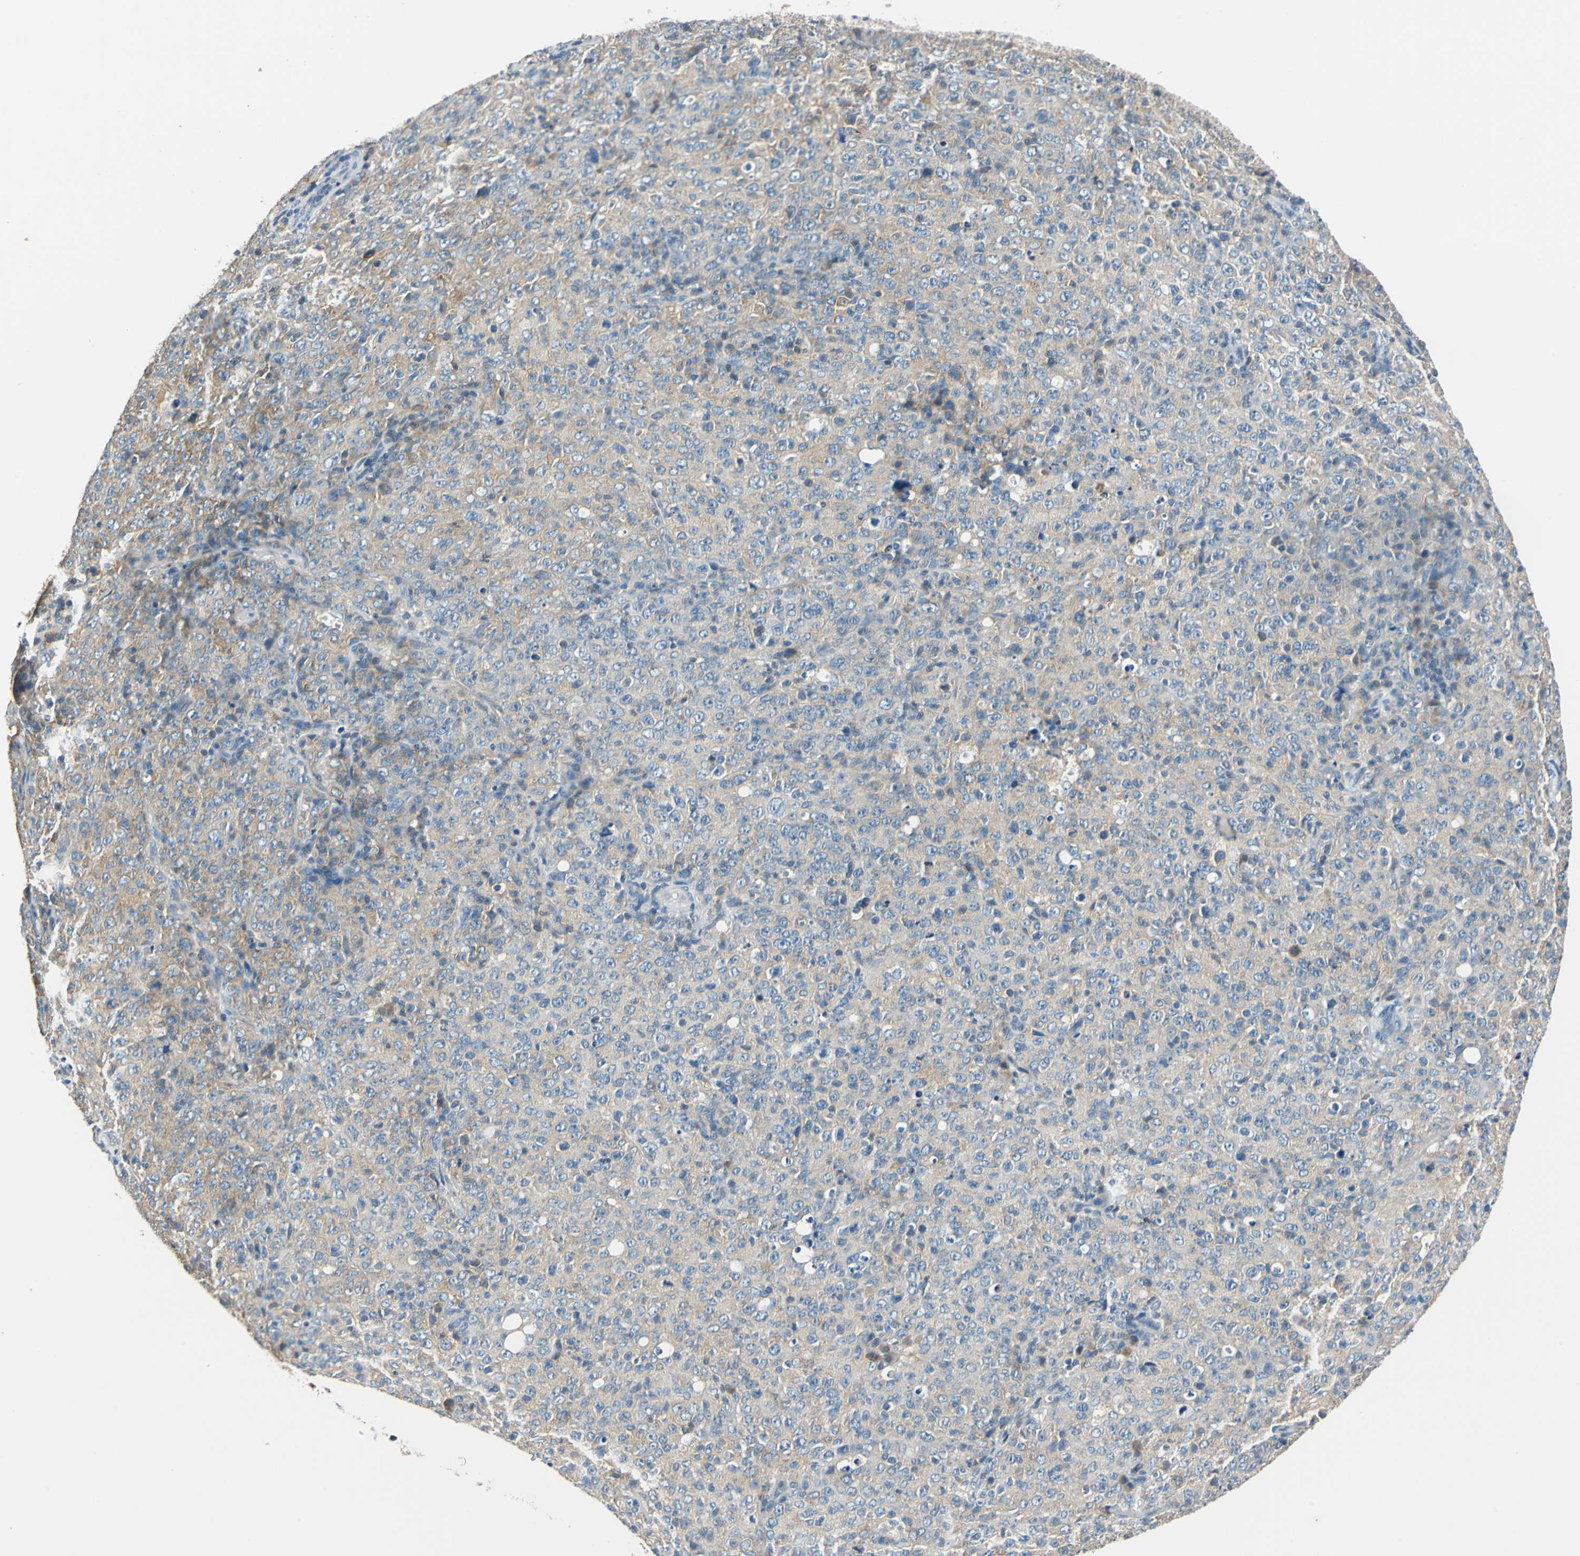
{"staining": {"intensity": "weak", "quantity": ">75%", "location": "cytoplasmic/membranous"}, "tissue": "lymphoma", "cell_type": "Tumor cells", "image_type": "cancer", "snomed": [{"axis": "morphology", "description": "Malignant lymphoma, non-Hodgkin's type, High grade"}, {"axis": "topography", "description": "Tonsil"}], "caption": "High-grade malignant lymphoma, non-Hodgkin's type tissue shows weak cytoplasmic/membranous positivity in about >75% of tumor cells", "gene": "CPA3", "patient": {"sex": "female", "age": 36}}